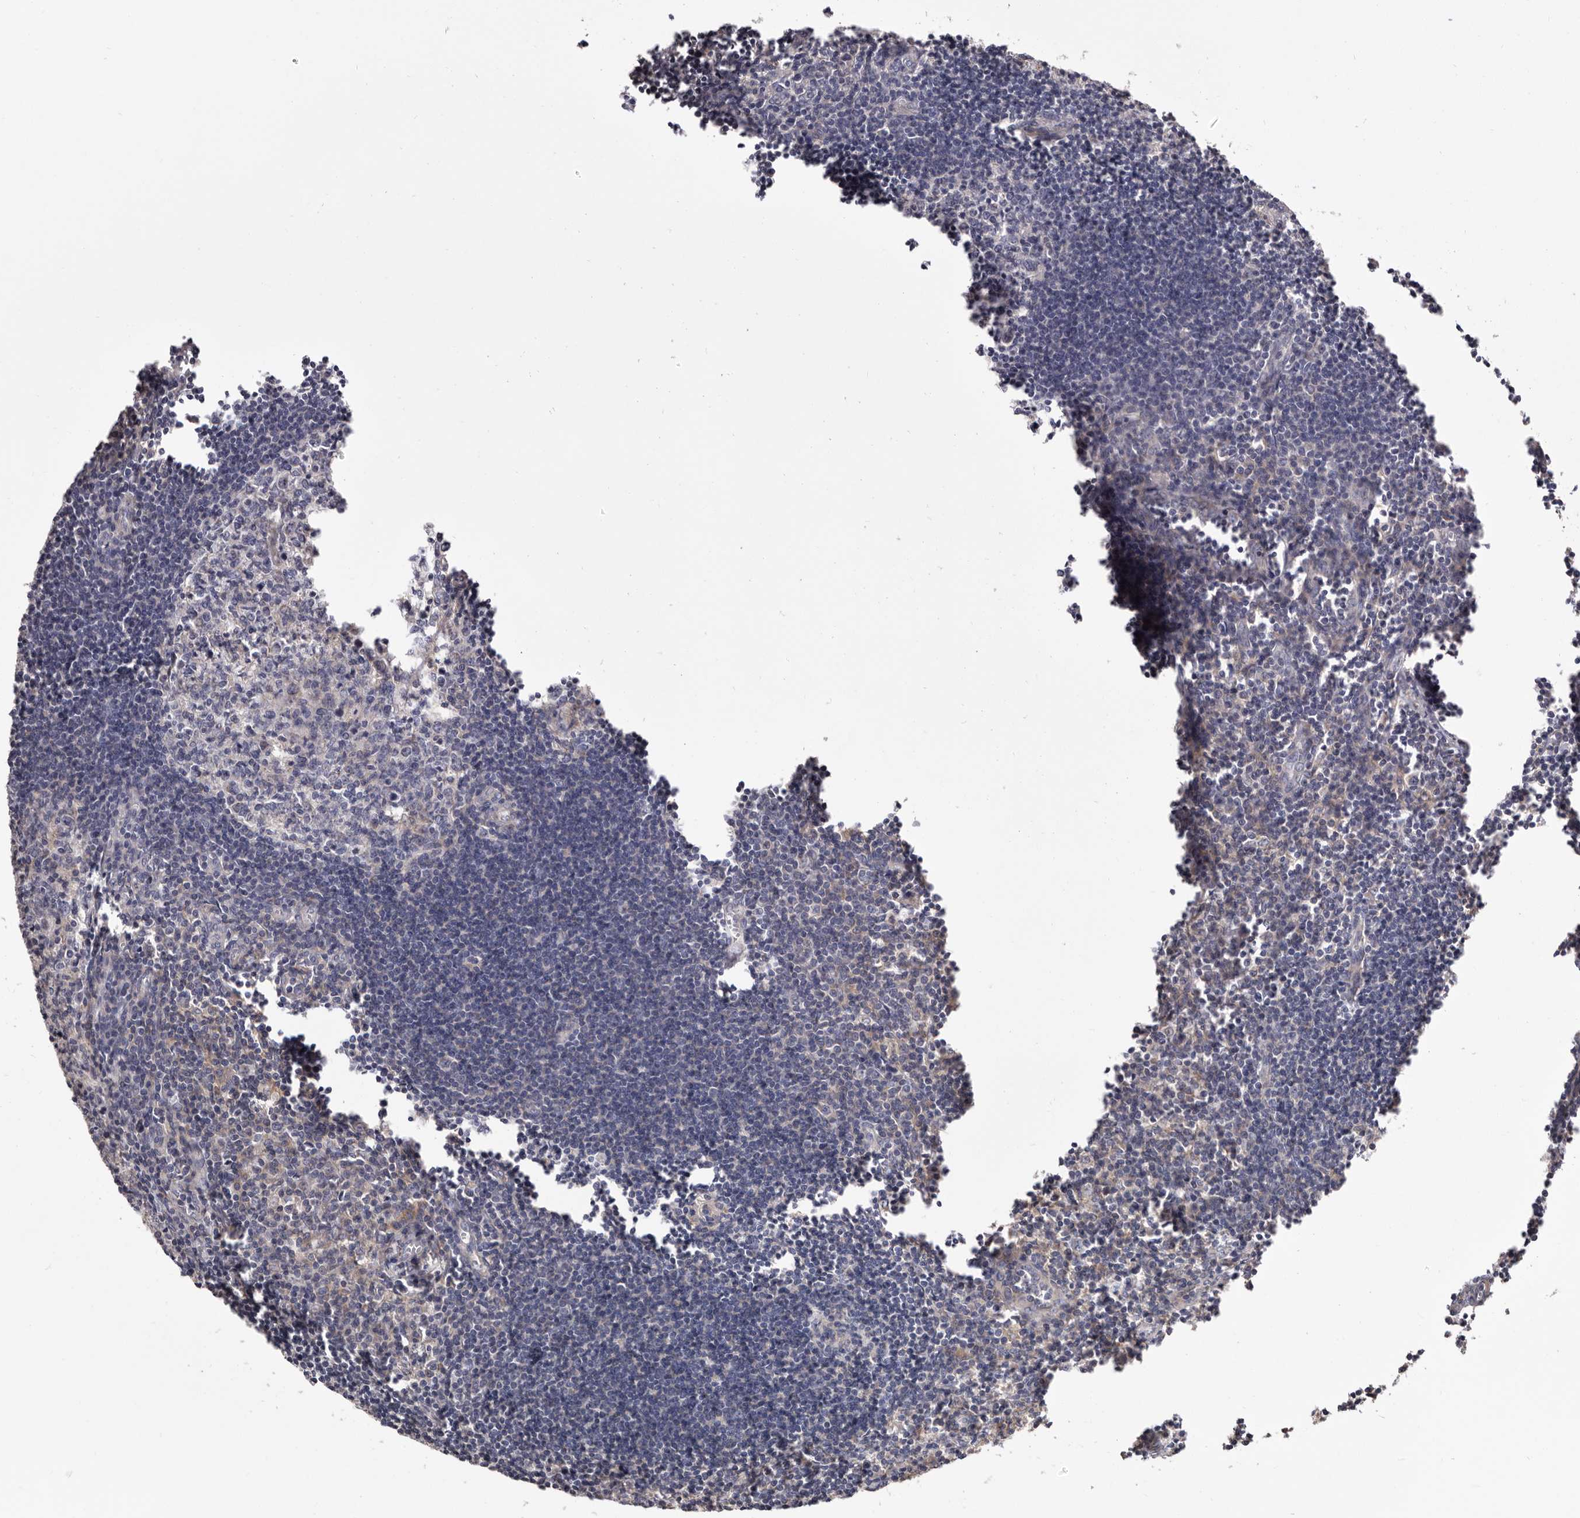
{"staining": {"intensity": "moderate", "quantity": "25%-75%", "location": "cytoplasmic/membranous"}, "tissue": "lymph node", "cell_type": "Germinal center cells", "image_type": "normal", "snomed": [{"axis": "morphology", "description": "Normal tissue, NOS"}, {"axis": "morphology", "description": "Malignant melanoma, Metastatic site"}, {"axis": "topography", "description": "Lymph node"}], "caption": "Brown immunohistochemical staining in benign human lymph node shows moderate cytoplasmic/membranous expression in approximately 25%-75% of germinal center cells. The protein is stained brown, and the nuclei are stained in blue (DAB (3,3'-diaminobenzidine) IHC with brightfield microscopy, high magnification).", "gene": "COQ8B", "patient": {"sex": "male", "age": 41}}